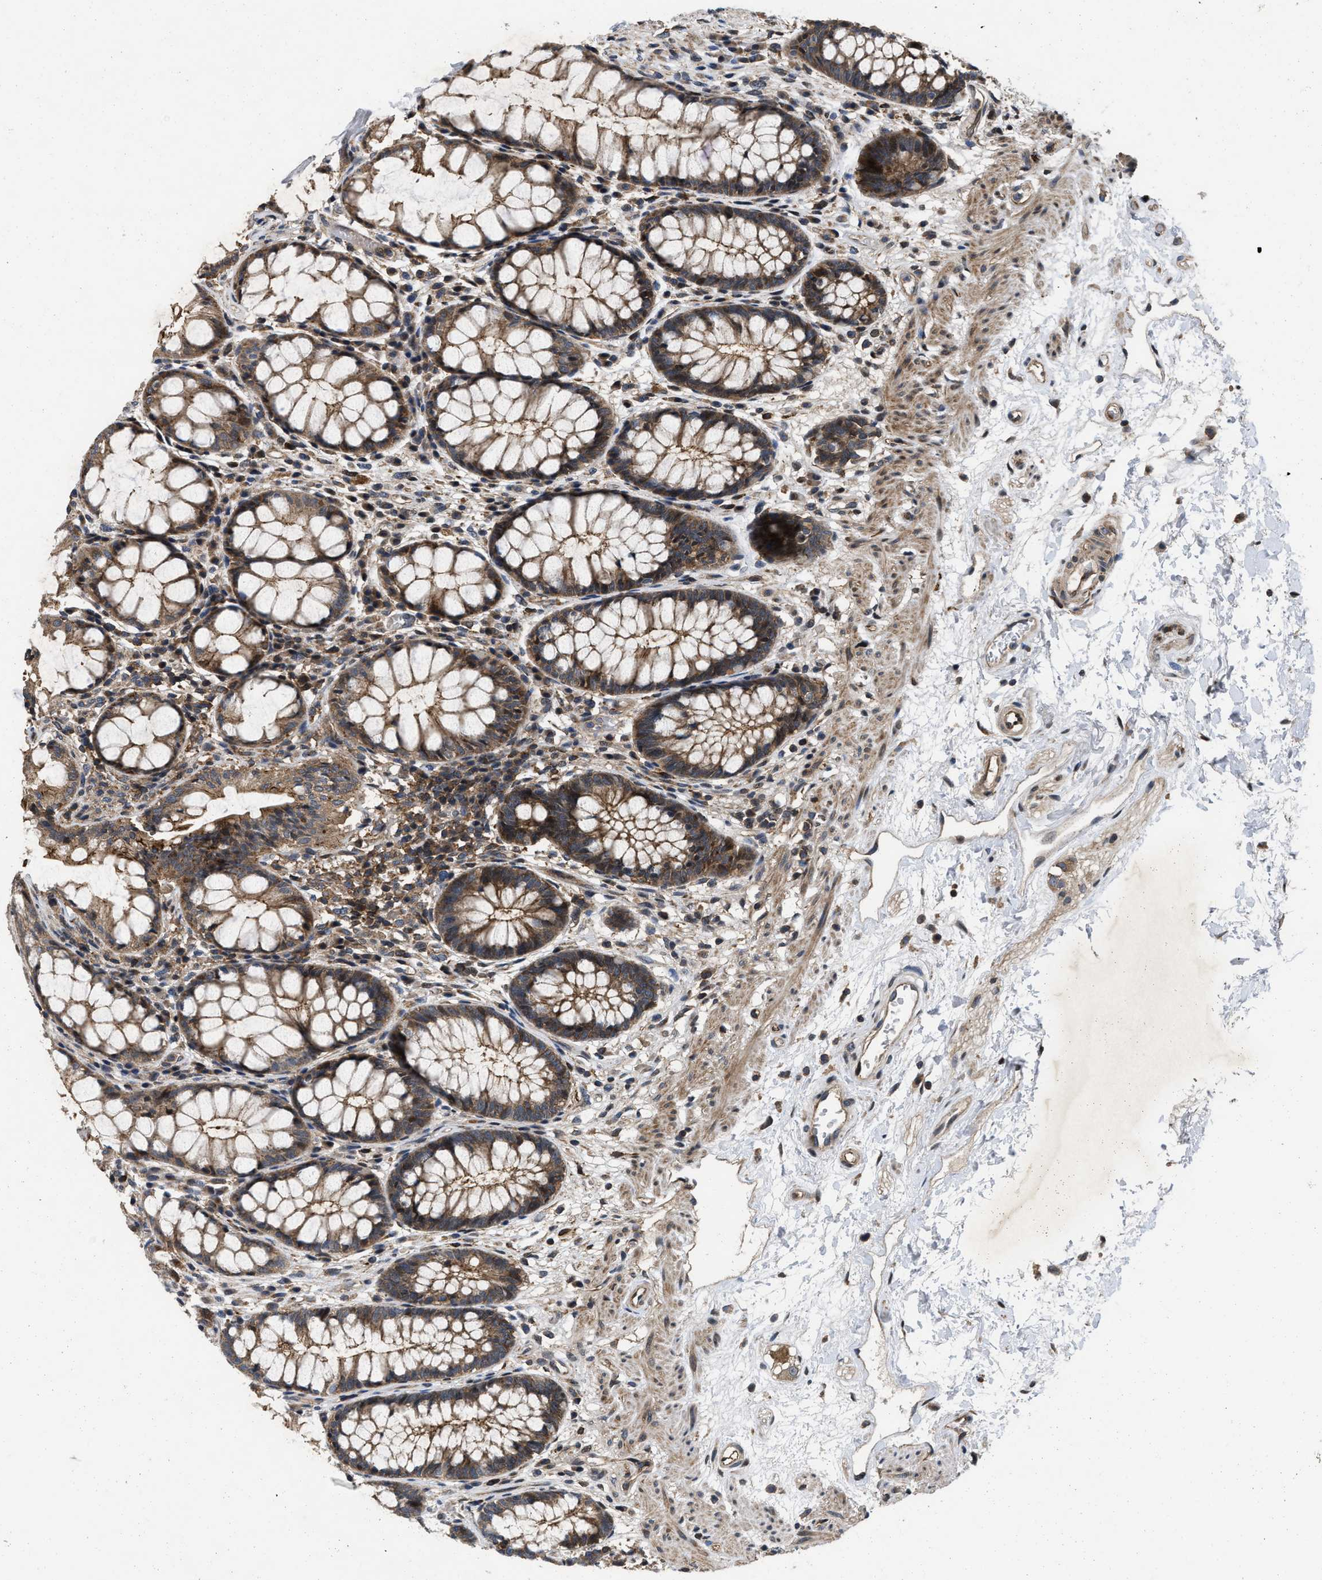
{"staining": {"intensity": "strong", "quantity": ">75%", "location": "cytoplasmic/membranous"}, "tissue": "rectum", "cell_type": "Glandular cells", "image_type": "normal", "snomed": [{"axis": "morphology", "description": "Normal tissue, NOS"}, {"axis": "topography", "description": "Rectum"}], "caption": "Benign rectum was stained to show a protein in brown. There is high levels of strong cytoplasmic/membranous staining in approximately >75% of glandular cells. The staining is performed using DAB (3,3'-diaminobenzidine) brown chromogen to label protein expression. The nuclei are counter-stained blue using hematoxylin.", "gene": "PRDM14", "patient": {"sex": "male", "age": 64}}